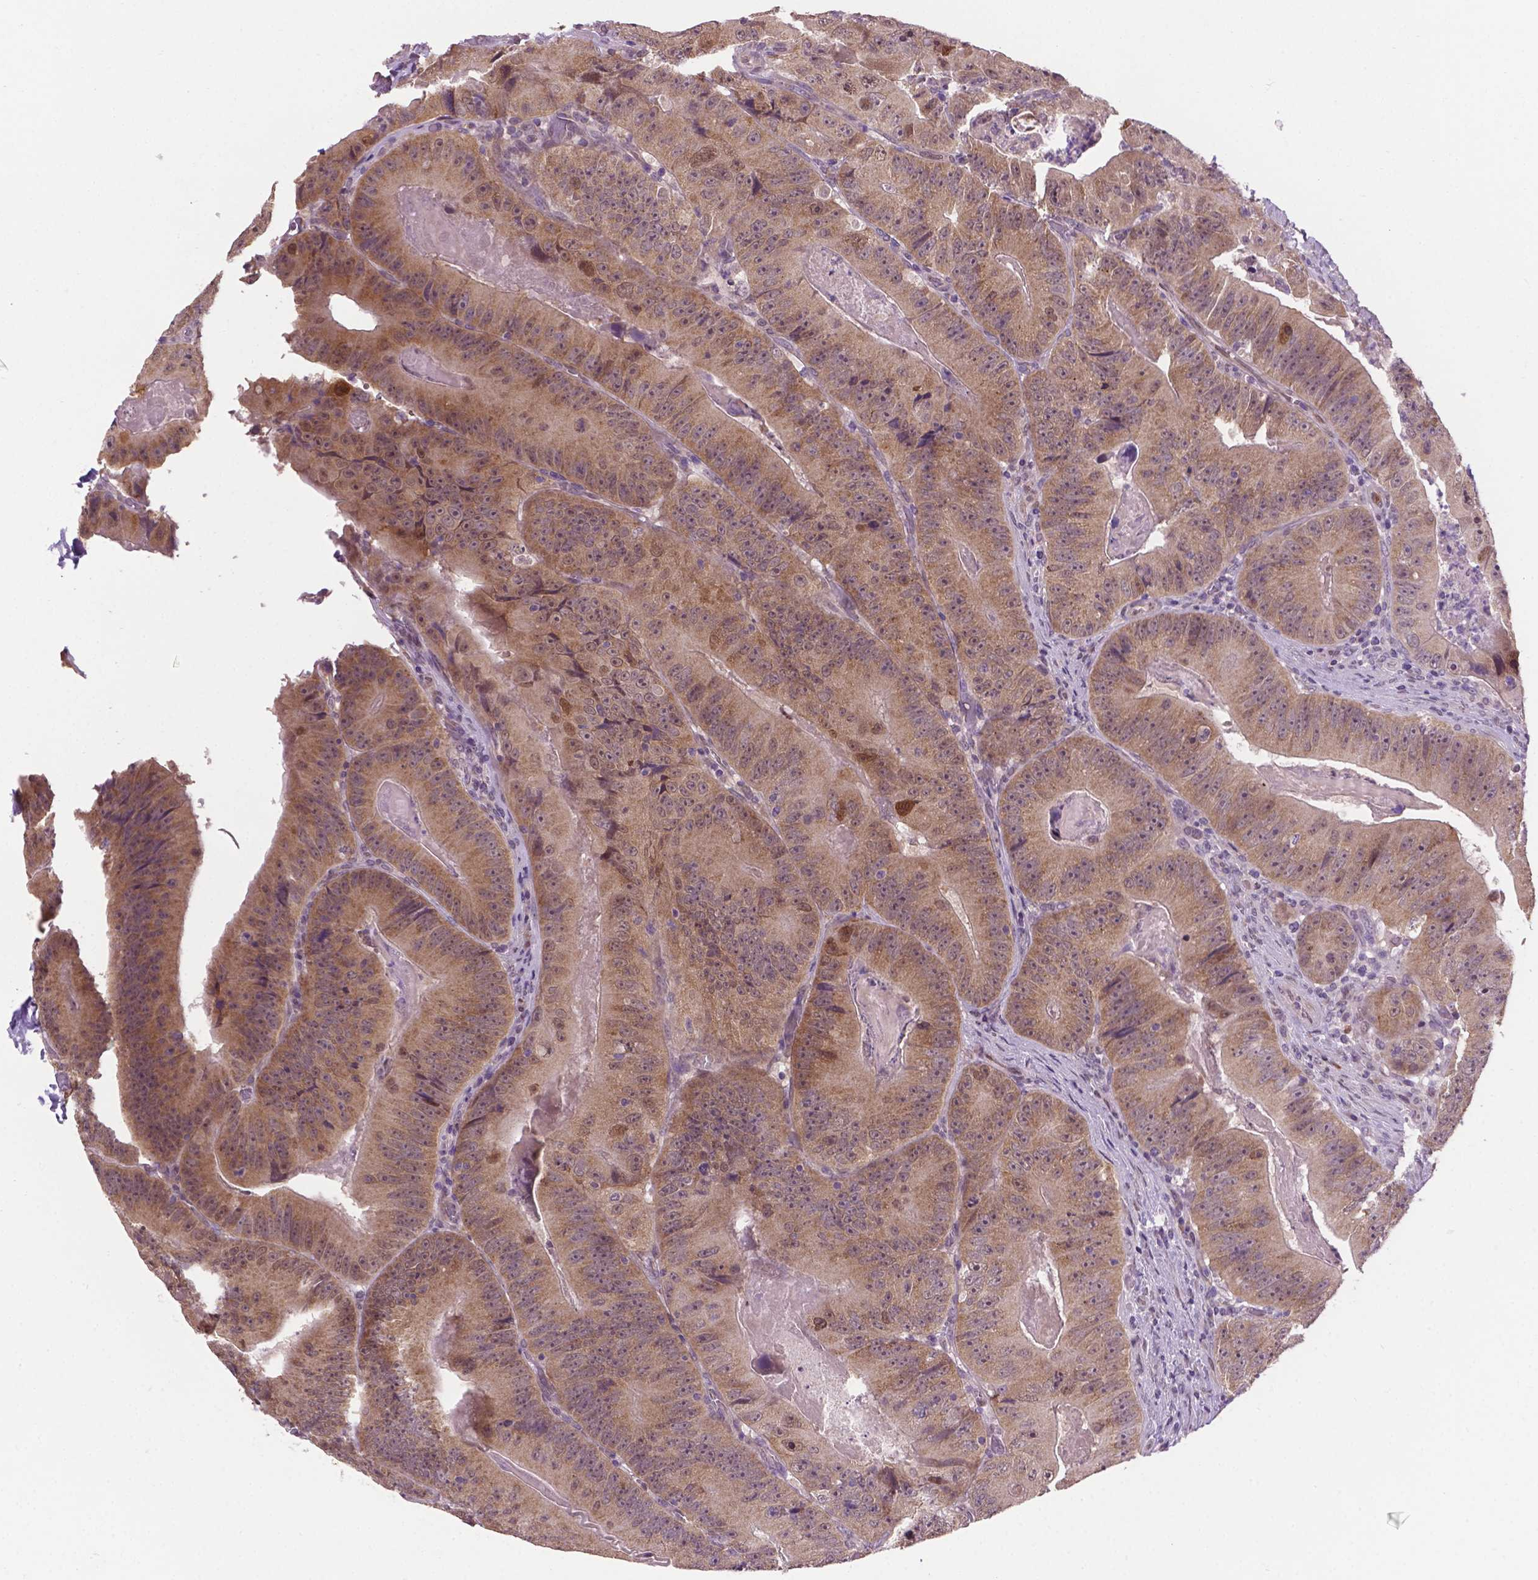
{"staining": {"intensity": "weak", "quantity": "25%-75%", "location": "cytoplasmic/membranous"}, "tissue": "colorectal cancer", "cell_type": "Tumor cells", "image_type": "cancer", "snomed": [{"axis": "morphology", "description": "Adenocarcinoma, NOS"}, {"axis": "topography", "description": "Colon"}], "caption": "DAB (3,3'-diaminobenzidine) immunohistochemical staining of colorectal adenocarcinoma displays weak cytoplasmic/membranous protein expression in approximately 25%-75% of tumor cells. The protein of interest is stained brown, and the nuclei are stained in blue (DAB IHC with brightfield microscopy, high magnification).", "gene": "IRF6", "patient": {"sex": "female", "age": 86}}